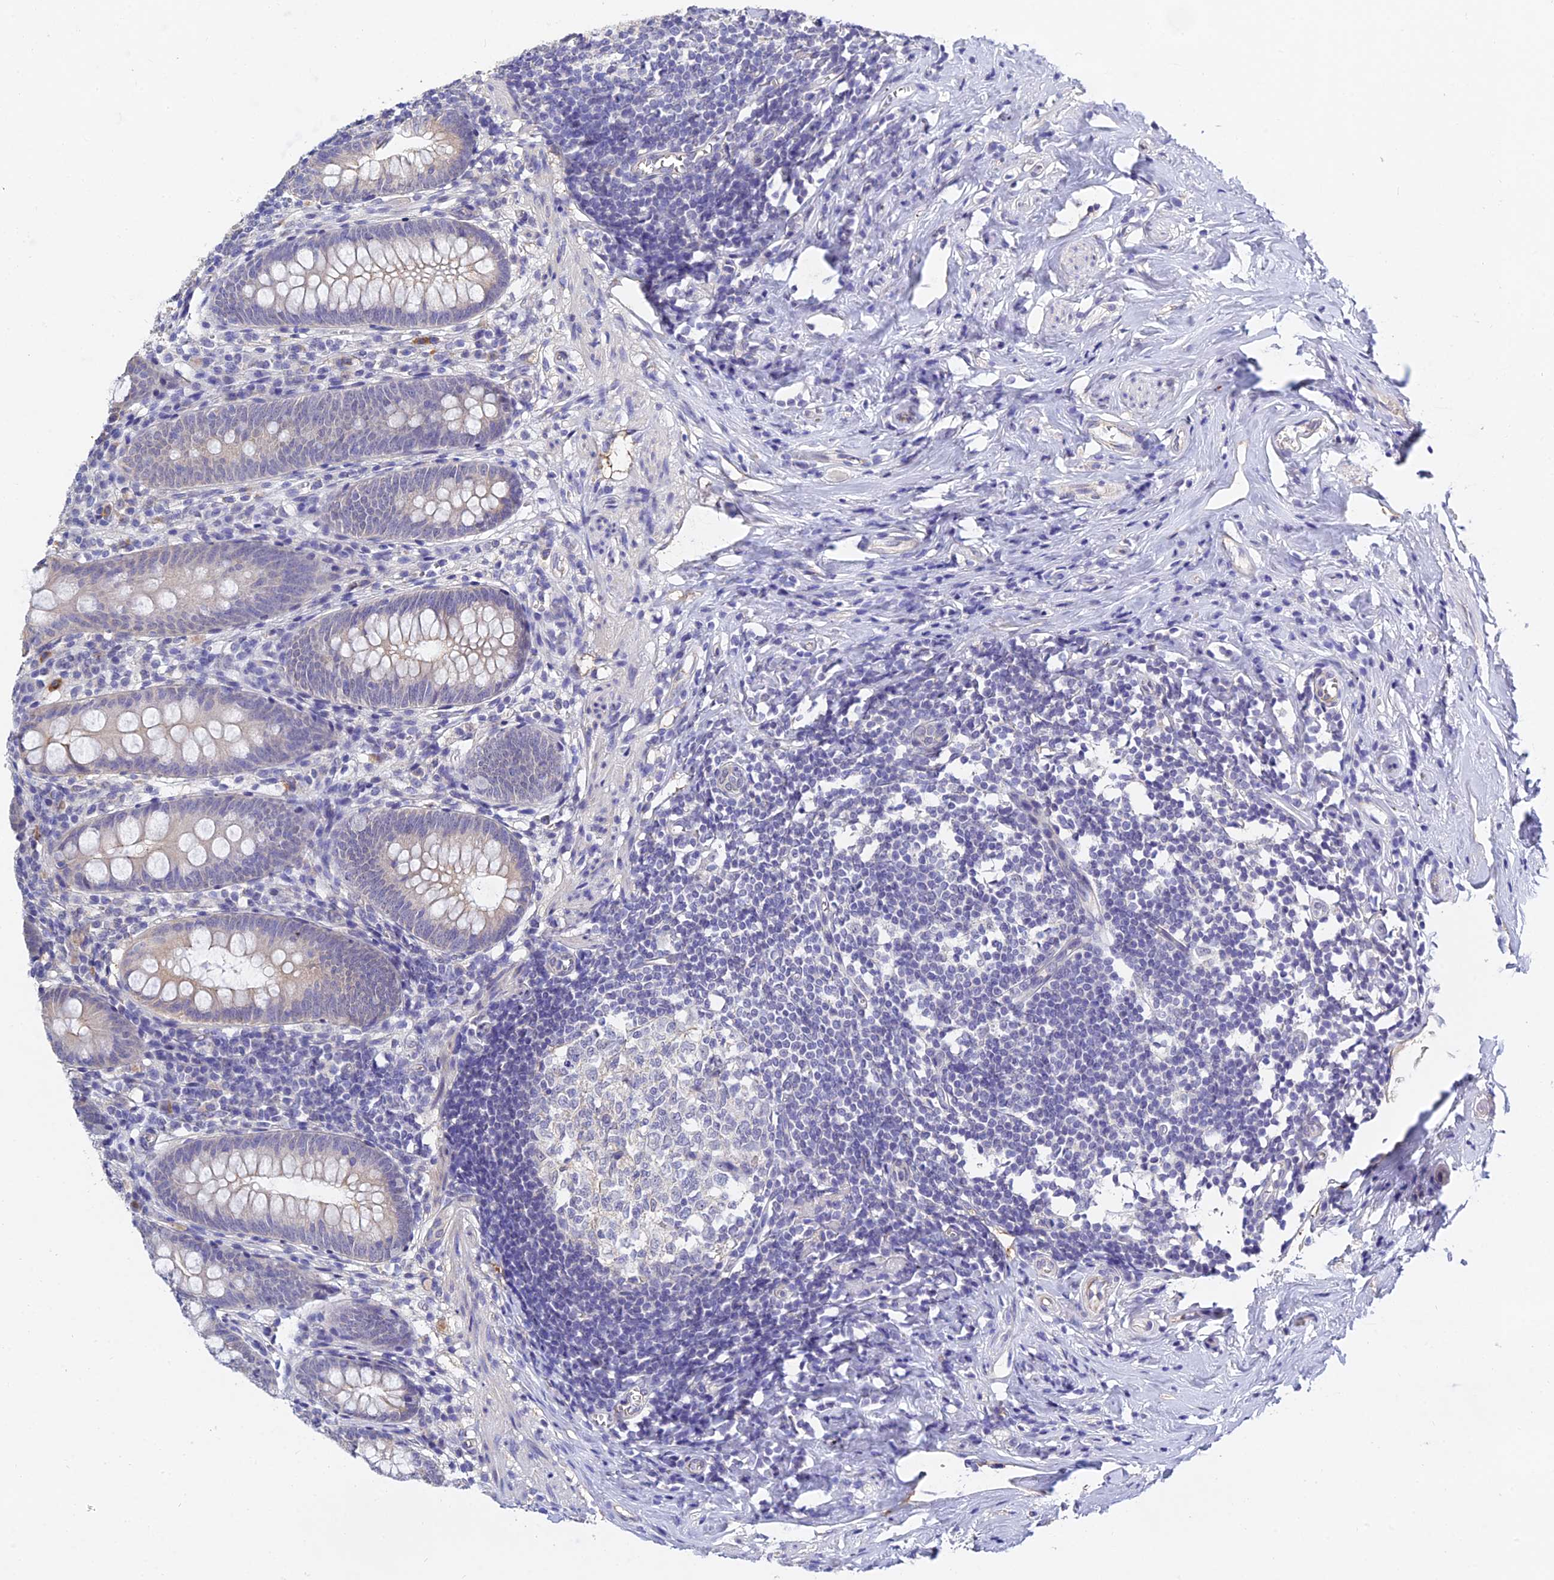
{"staining": {"intensity": "weak", "quantity": "<25%", "location": "cytoplasmic/membranous"}, "tissue": "appendix", "cell_type": "Glandular cells", "image_type": "normal", "snomed": [{"axis": "morphology", "description": "Normal tissue, NOS"}, {"axis": "topography", "description": "Appendix"}], "caption": "IHC micrograph of unremarkable appendix: human appendix stained with DAB reveals no significant protein expression in glandular cells.", "gene": "HOXB1", "patient": {"sex": "female", "age": 51}}